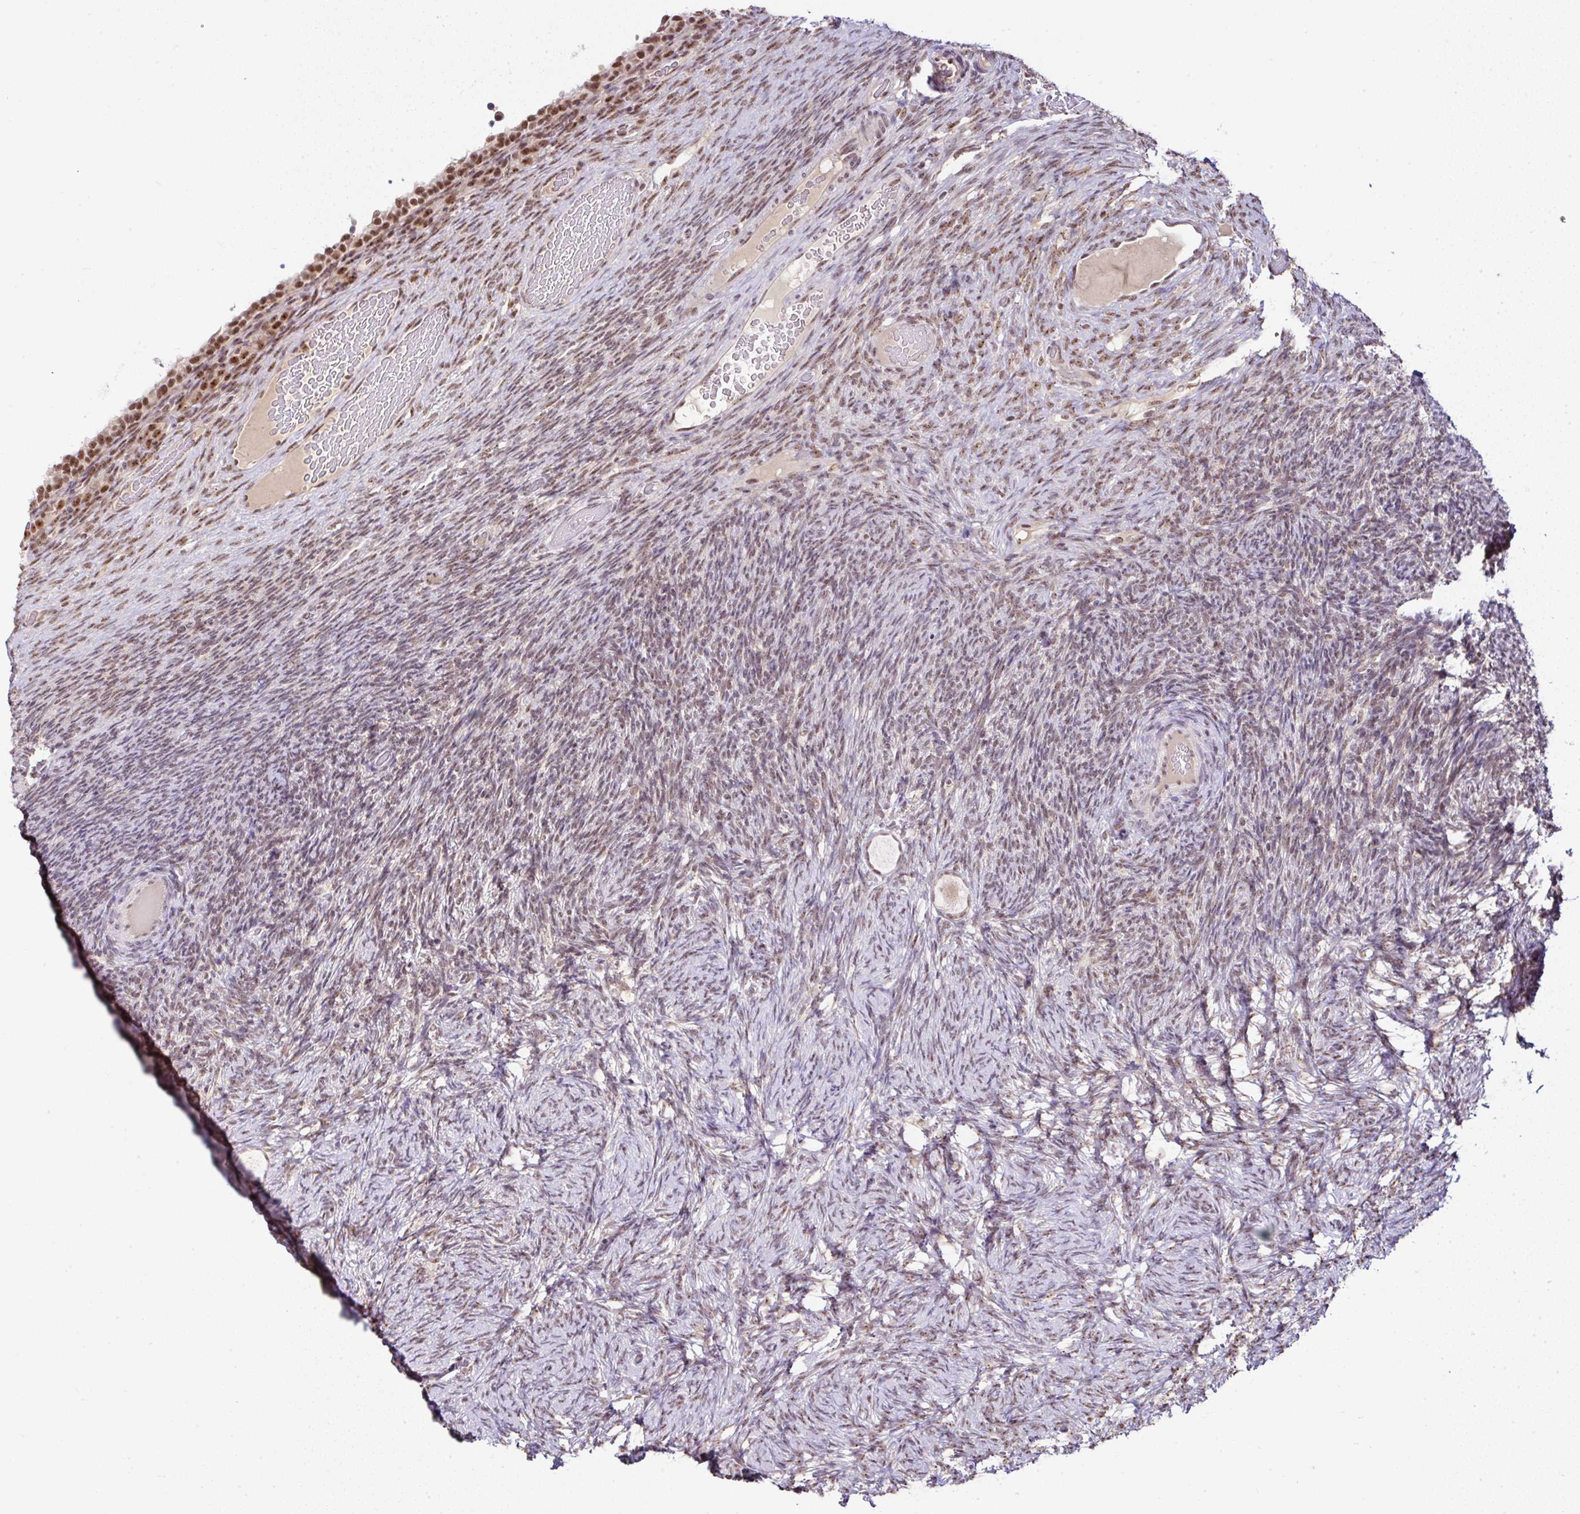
{"staining": {"intensity": "weak", "quantity": ">75%", "location": "nuclear"}, "tissue": "ovary", "cell_type": "Follicle cells", "image_type": "normal", "snomed": [{"axis": "morphology", "description": "Normal tissue, NOS"}, {"axis": "topography", "description": "Ovary"}], "caption": "Immunohistochemistry of benign ovary shows low levels of weak nuclear staining in about >75% of follicle cells.", "gene": "PTPN2", "patient": {"sex": "female", "age": 34}}